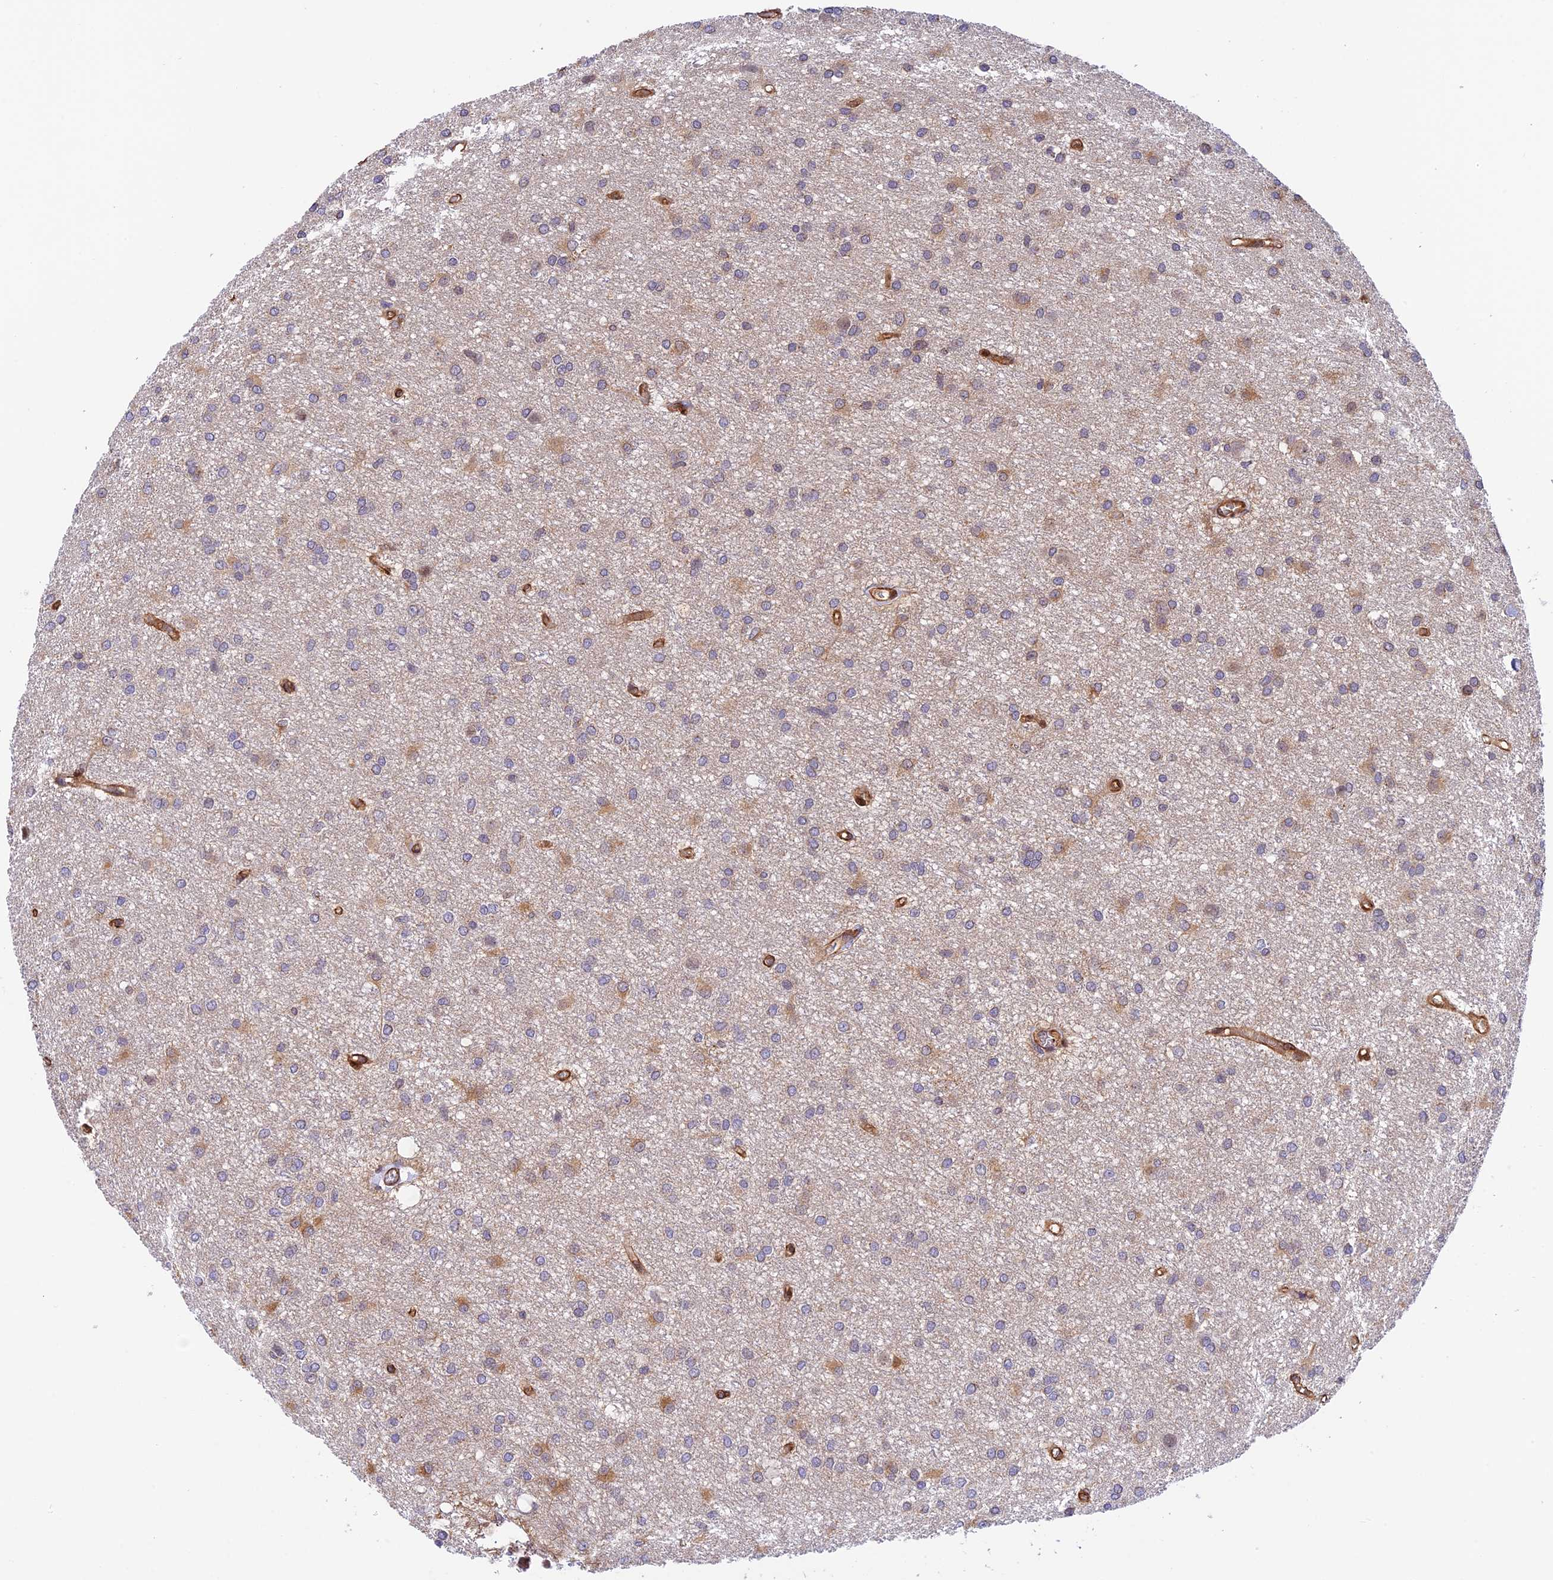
{"staining": {"intensity": "weak", "quantity": "<25%", "location": "cytoplasmic/membranous"}, "tissue": "glioma", "cell_type": "Tumor cells", "image_type": "cancer", "snomed": [{"axis": "morphology", "description": "Glioma, malignant, High grade"}, {"axis": "topography", "description": "Brain"}], "caption": "Tumor cells show no significant staining in glioma.", "gene": "EVI5L", "patient": {"sex": "female", "age": 50}}